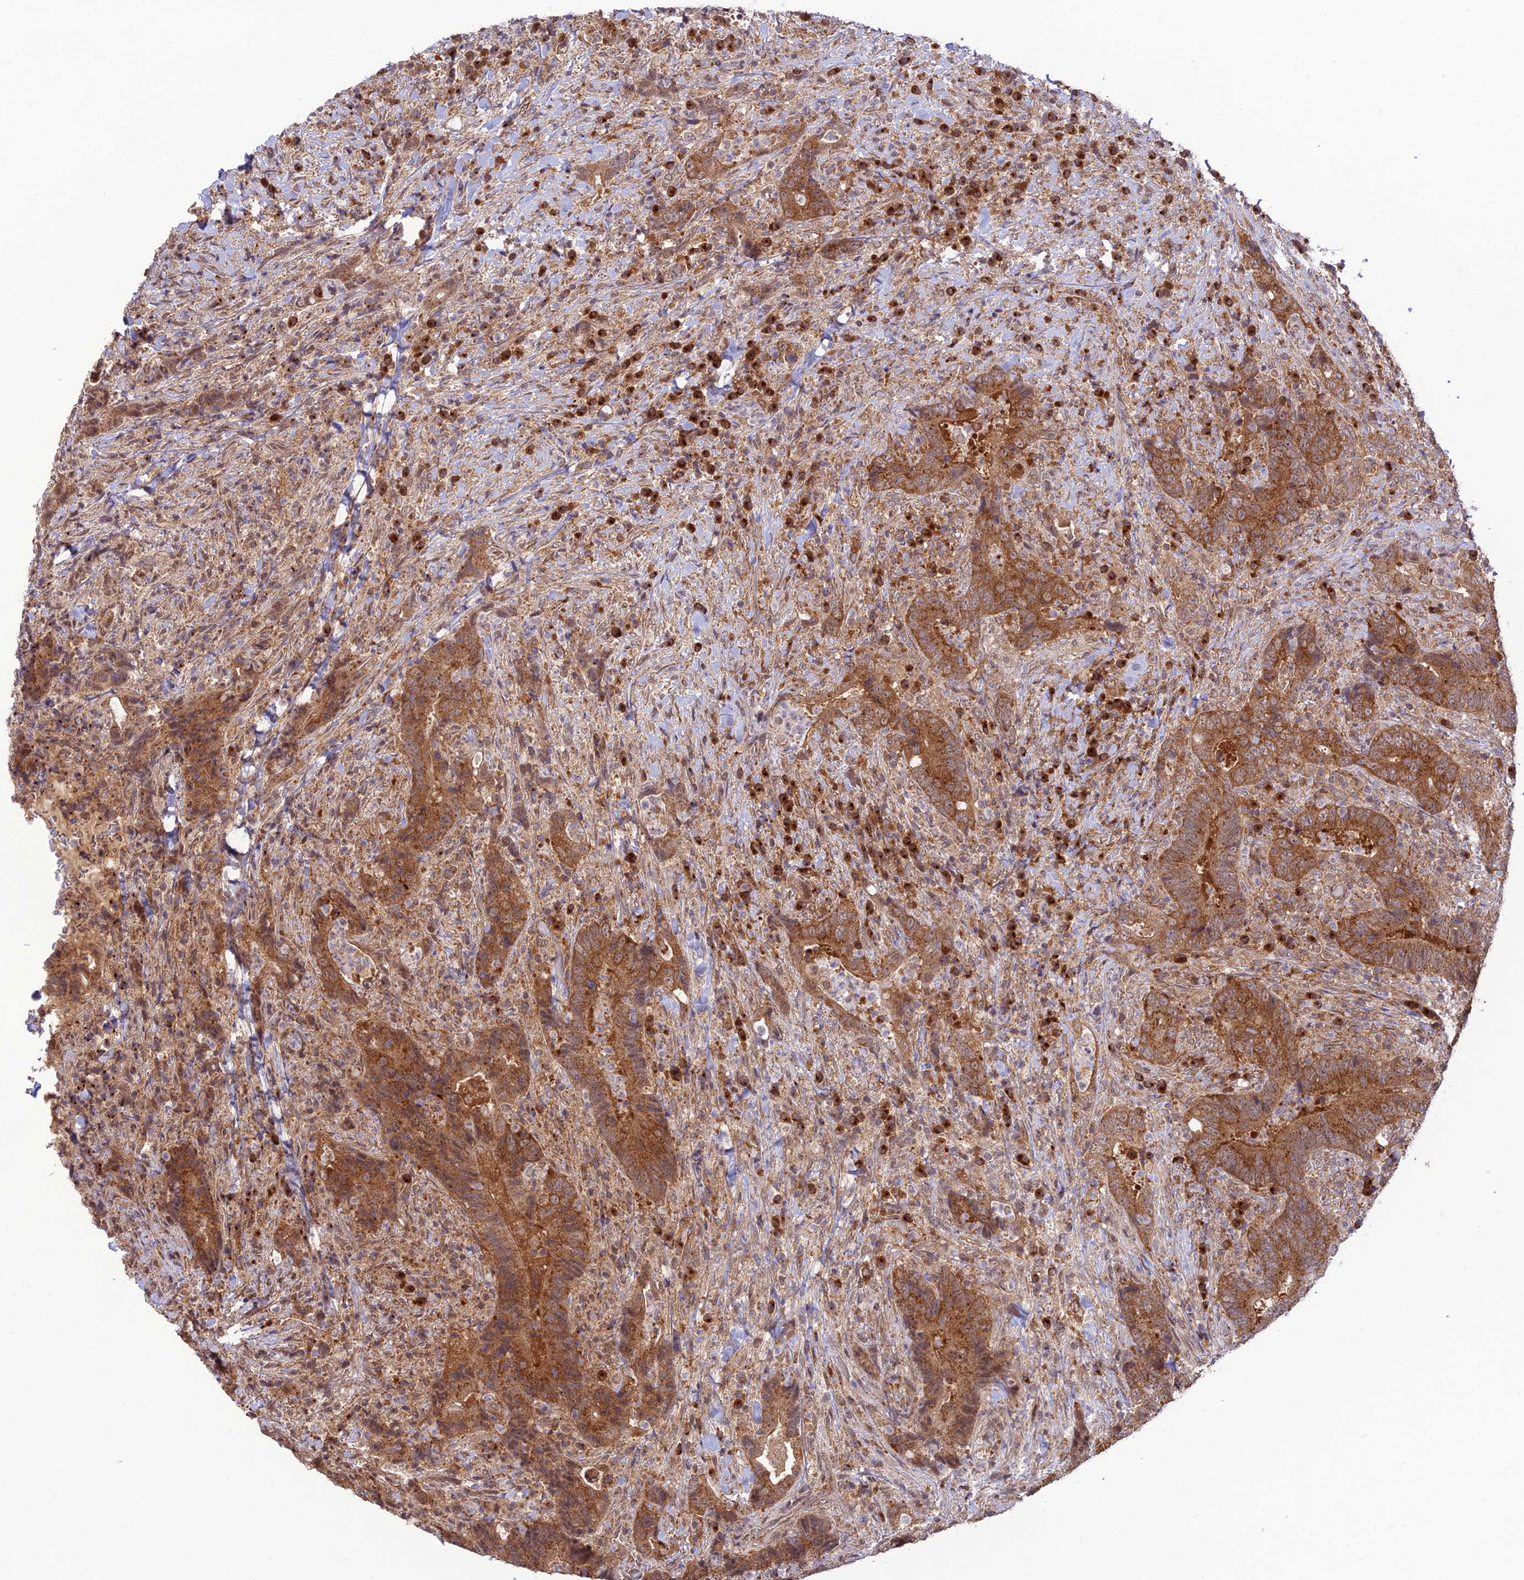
{"staining": {"intensity": "moderate", "quantity": ">75%", "location": "cytoplasmic/membranous"}, "tissue": "colorectal cancer", "cell_type": "Tumor cells", "image_type": "cancer", "snomed": [{"axis": "morphology", "description": "Adenocarcinoma, NOS"}, {"axis": "topography", "description": "Colon"}], "caption": "Protein expression analysis of human colorectal cancer reveals moderate cytoplasmic/membranous staining in approximately >75% of tumor cells.", "gene": "GOLGA3", "patient": {"sex": "female", "age": 75}}